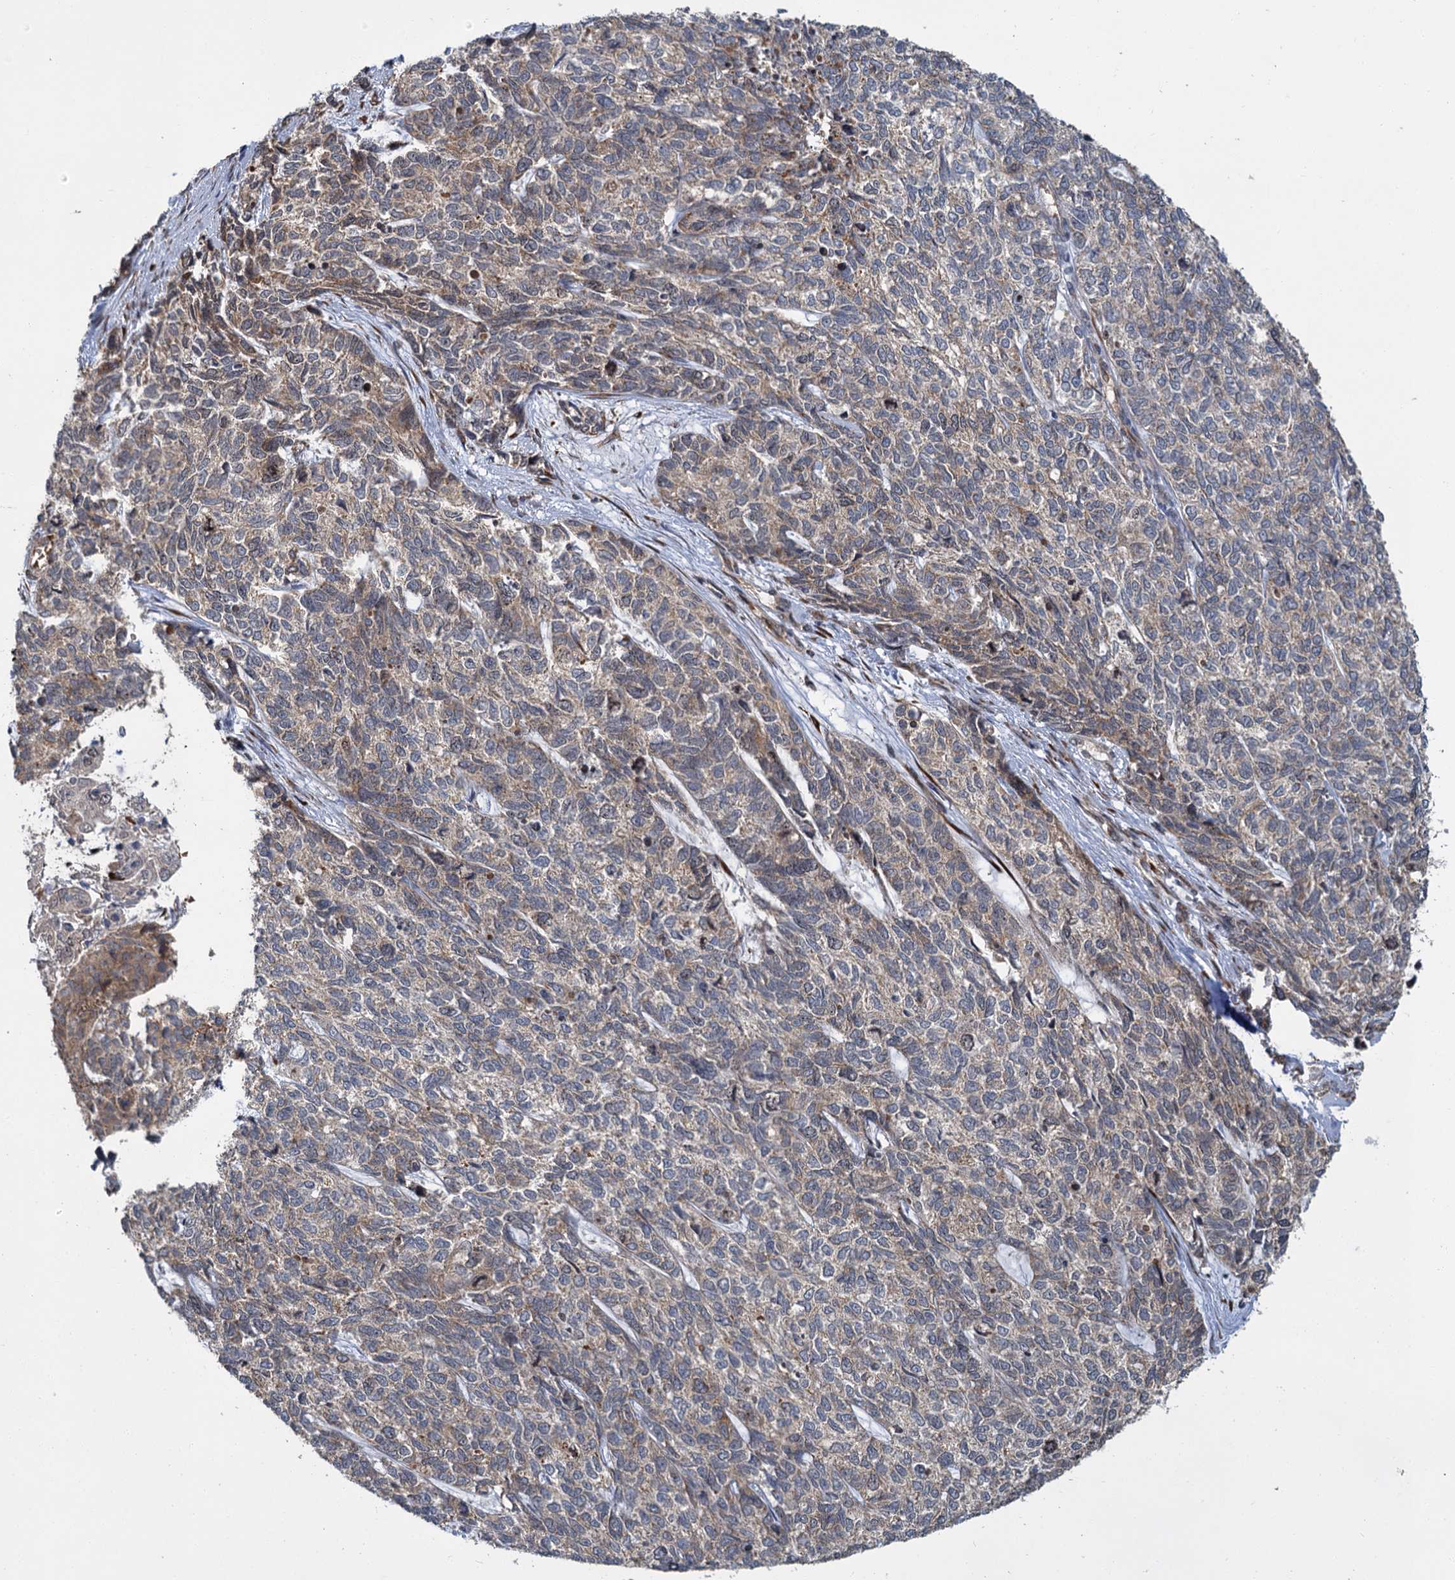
{"staining": {"intensity": "weak", "quantity": "25%-75%", "location": "cytoplasmic/membranous"}, "tissue": "cervical cancer", "cell_type": "Tumor cells", "image_type": "cancer", "snomed": [{"axis": "morphology", "description": "Squamous cell carcinoma, NOS"}, {"axis": "topography", "description": "Cervix"}], "caption": "Cervical squamous cell carcinoma stained with DAB (3,3'-diaminobenzidine) immunohistochemistry exhibits low levels of weak cytoplasmic/membranous expression in about 25%-75% of tumor cells. (DAB (3,3'-diaminobenzidine) IHC, brown staining for protein, blue staining for nuclei).", "gene": "APBA2", "patient": {"sex": "female", "age": 63}}